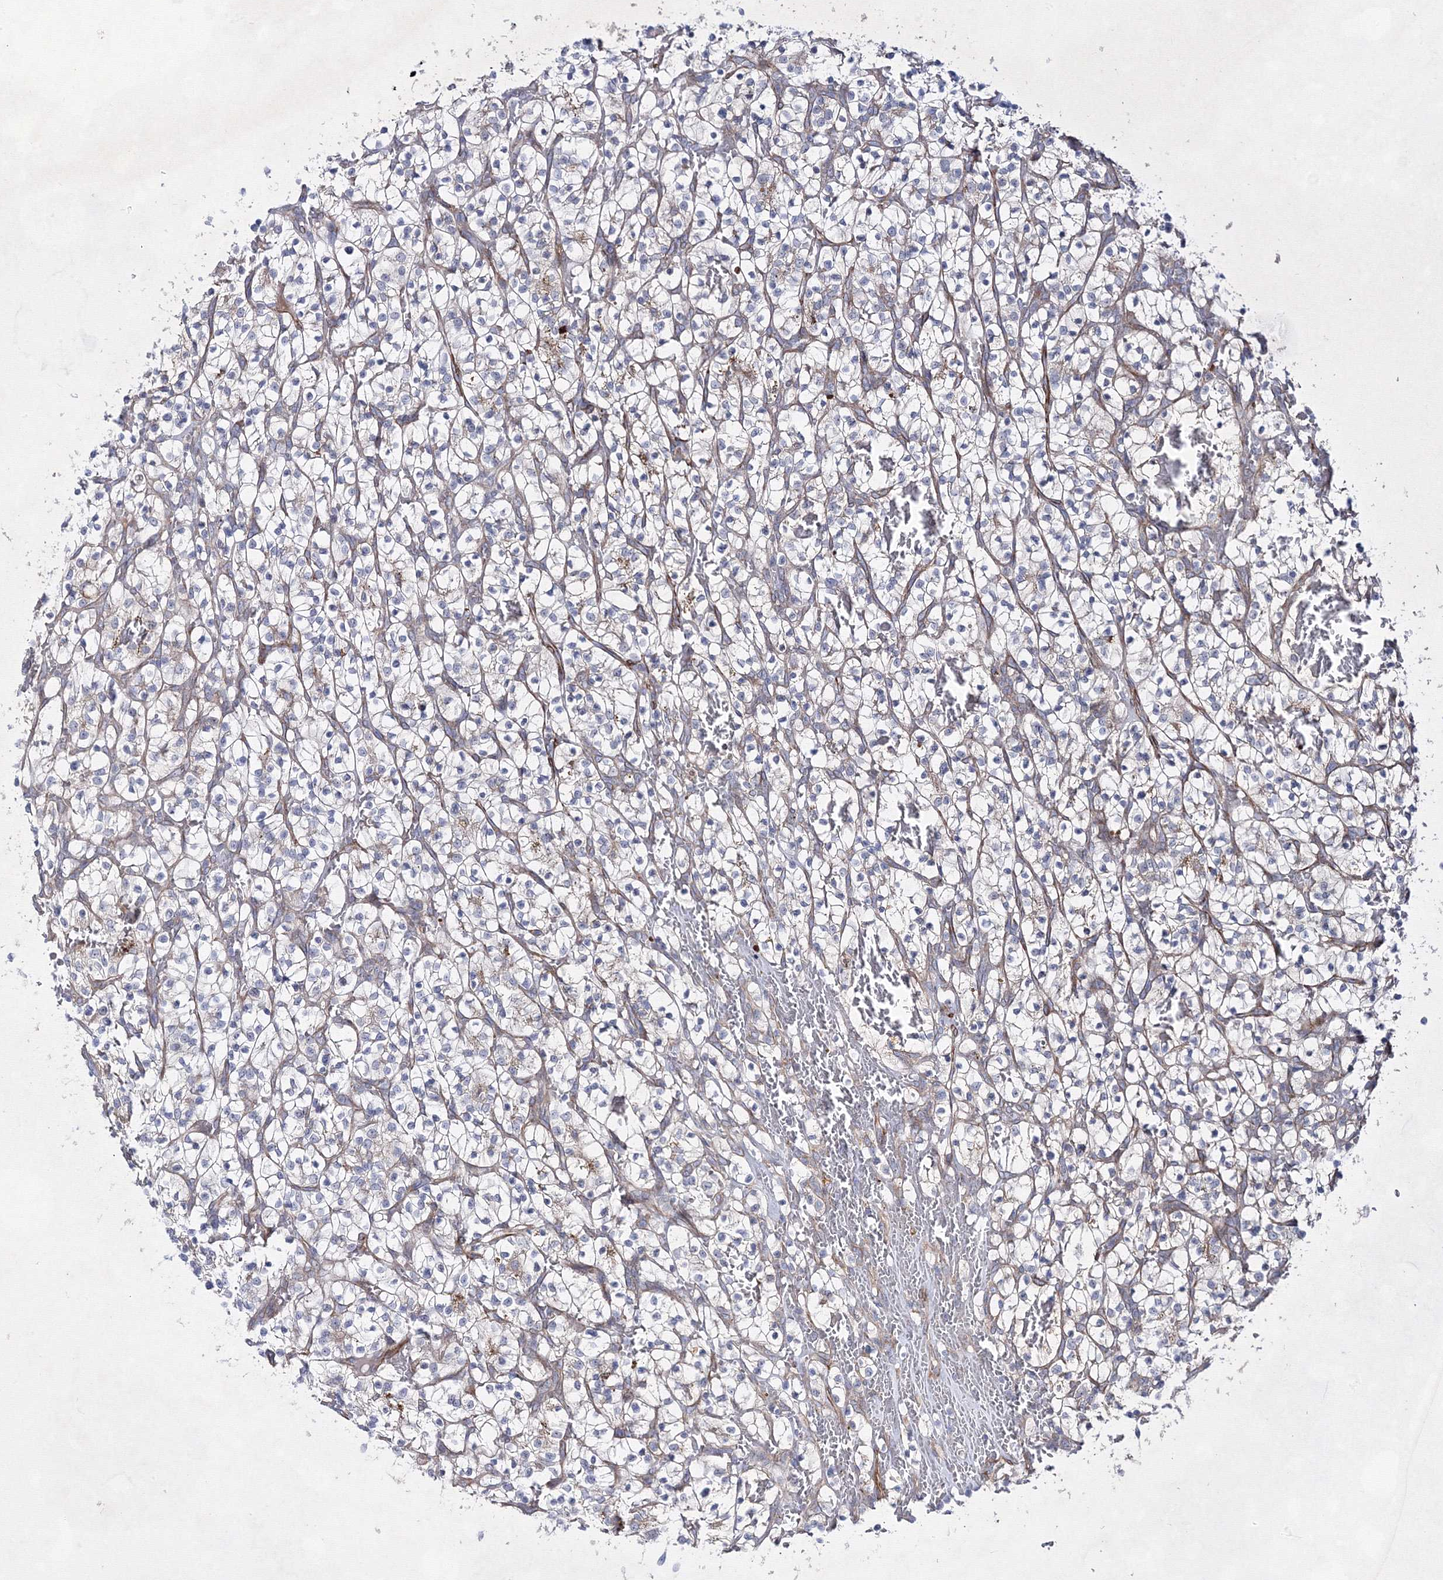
{"staining": {"intensity": "negative", "quantity": "none", "location": "none"}, "tissue": "renal cancer", "cell_type": "Tumor cells", "image_type": "cancer", "snomed": [{"axis": "morphology", "description": "Adenocarcinoma, NOS"}, {"axis": "topography", "description": "Kidney"}], "caption": "The histopathology image shows no staining of tumor cells in renal cancer (adenocarcinoma).", "gene": "GFM1", "patient": {"sex": "female", "age": 57}}